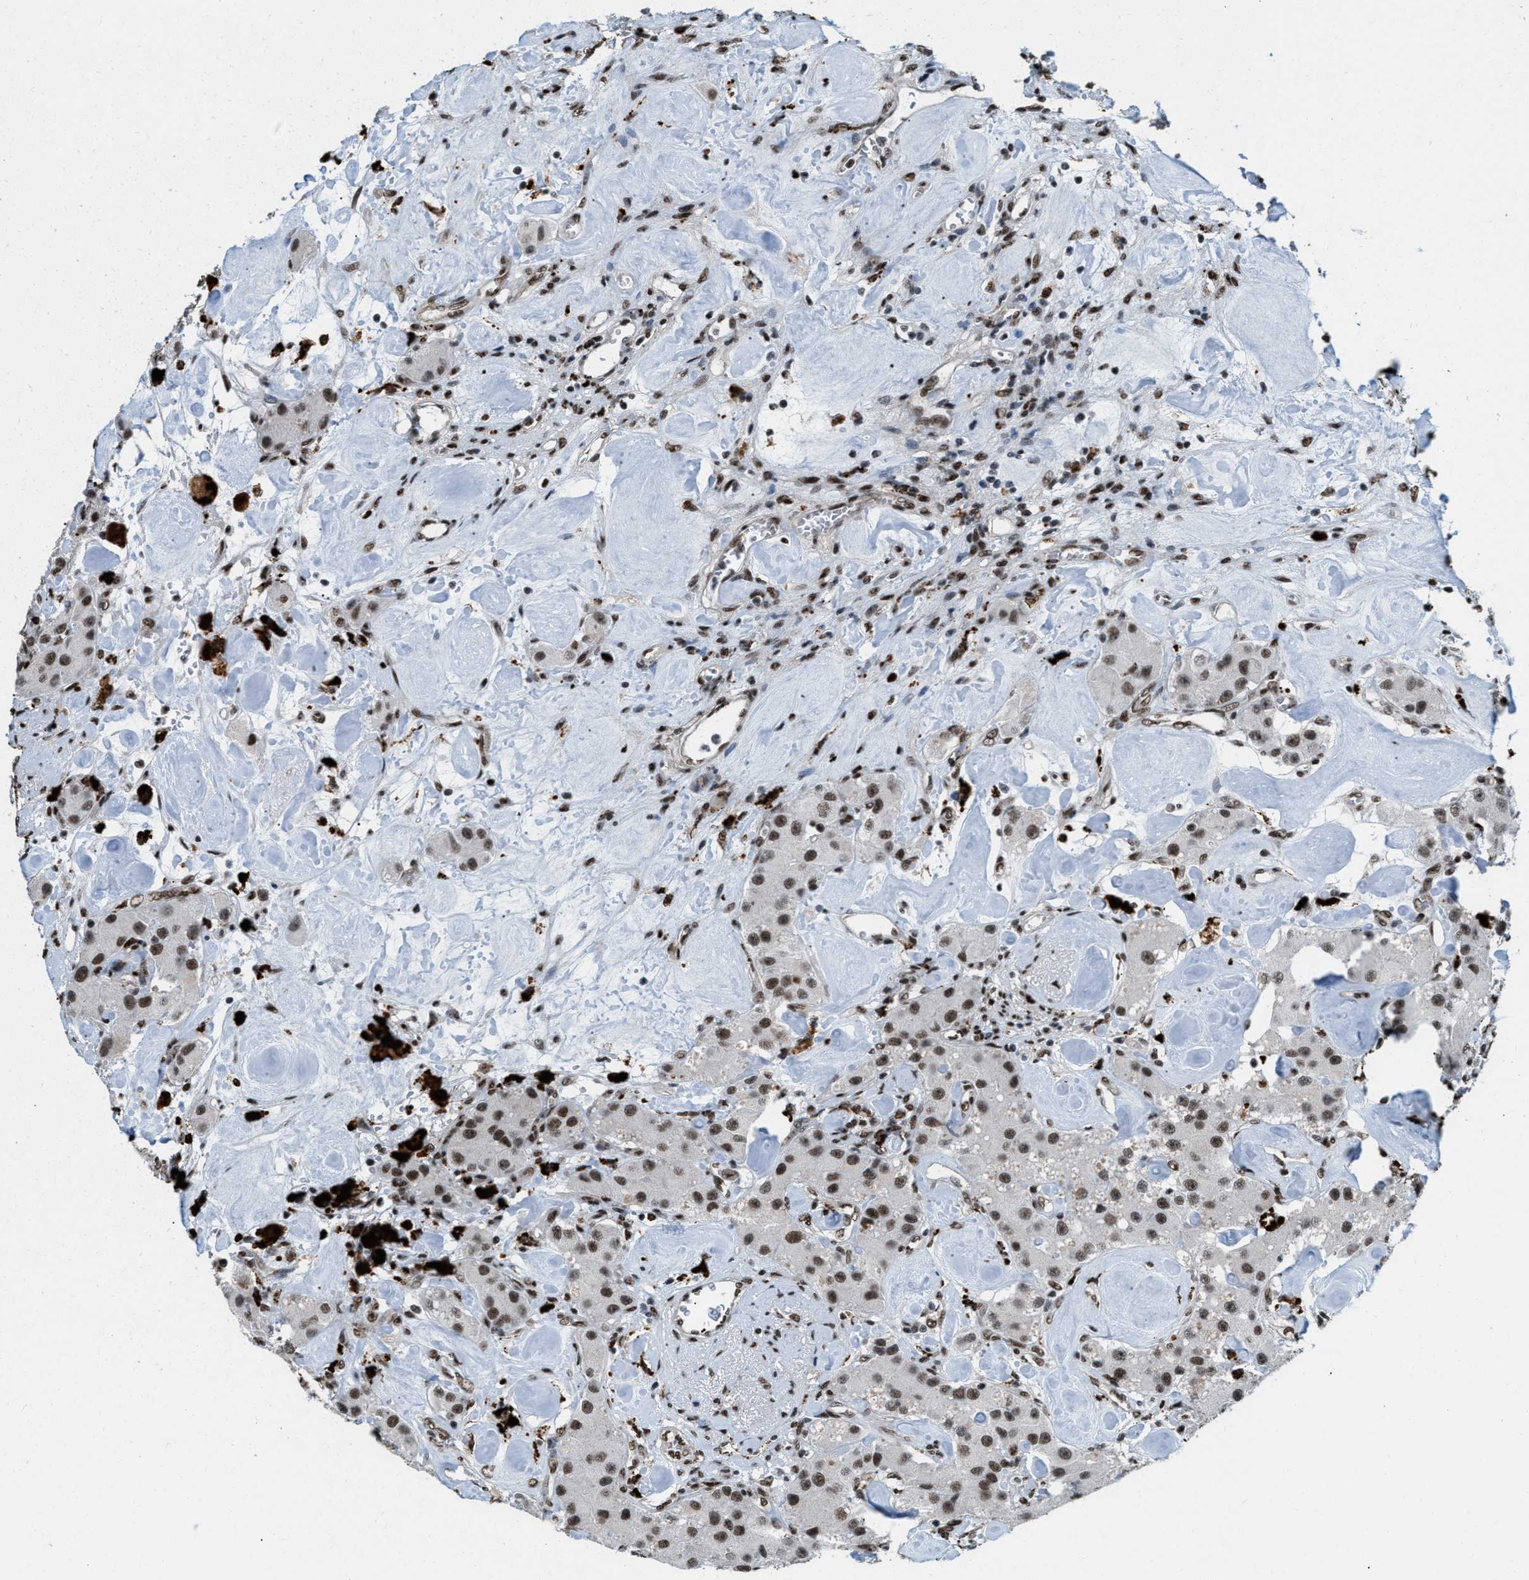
{"staining": {"intensity": "moderate", "quantity": ">75%", "location": "nuclear"}, "tissue": "carcinoid", "cell_type": "Tumor cells", "image_type": "cancer", "snomed": [{"axis": "morphology", "description": "Carcinoid, malignant, NOS"}, {"axis": "topography", "description": "Pancreas"}], "caption": "Malignant carcinoid was stained to show a protein in brown. There is medium levels of moderate nuclear positivity in about >75% of tumor cells. (Stains: DAB (3,3'-diaminobenzidine) in brown, nuclei in blue, Microscopy: brightfield microscopy at high magnification).", "gene": "NUMA1", "patient": {"sex": "male", "age": 41}}